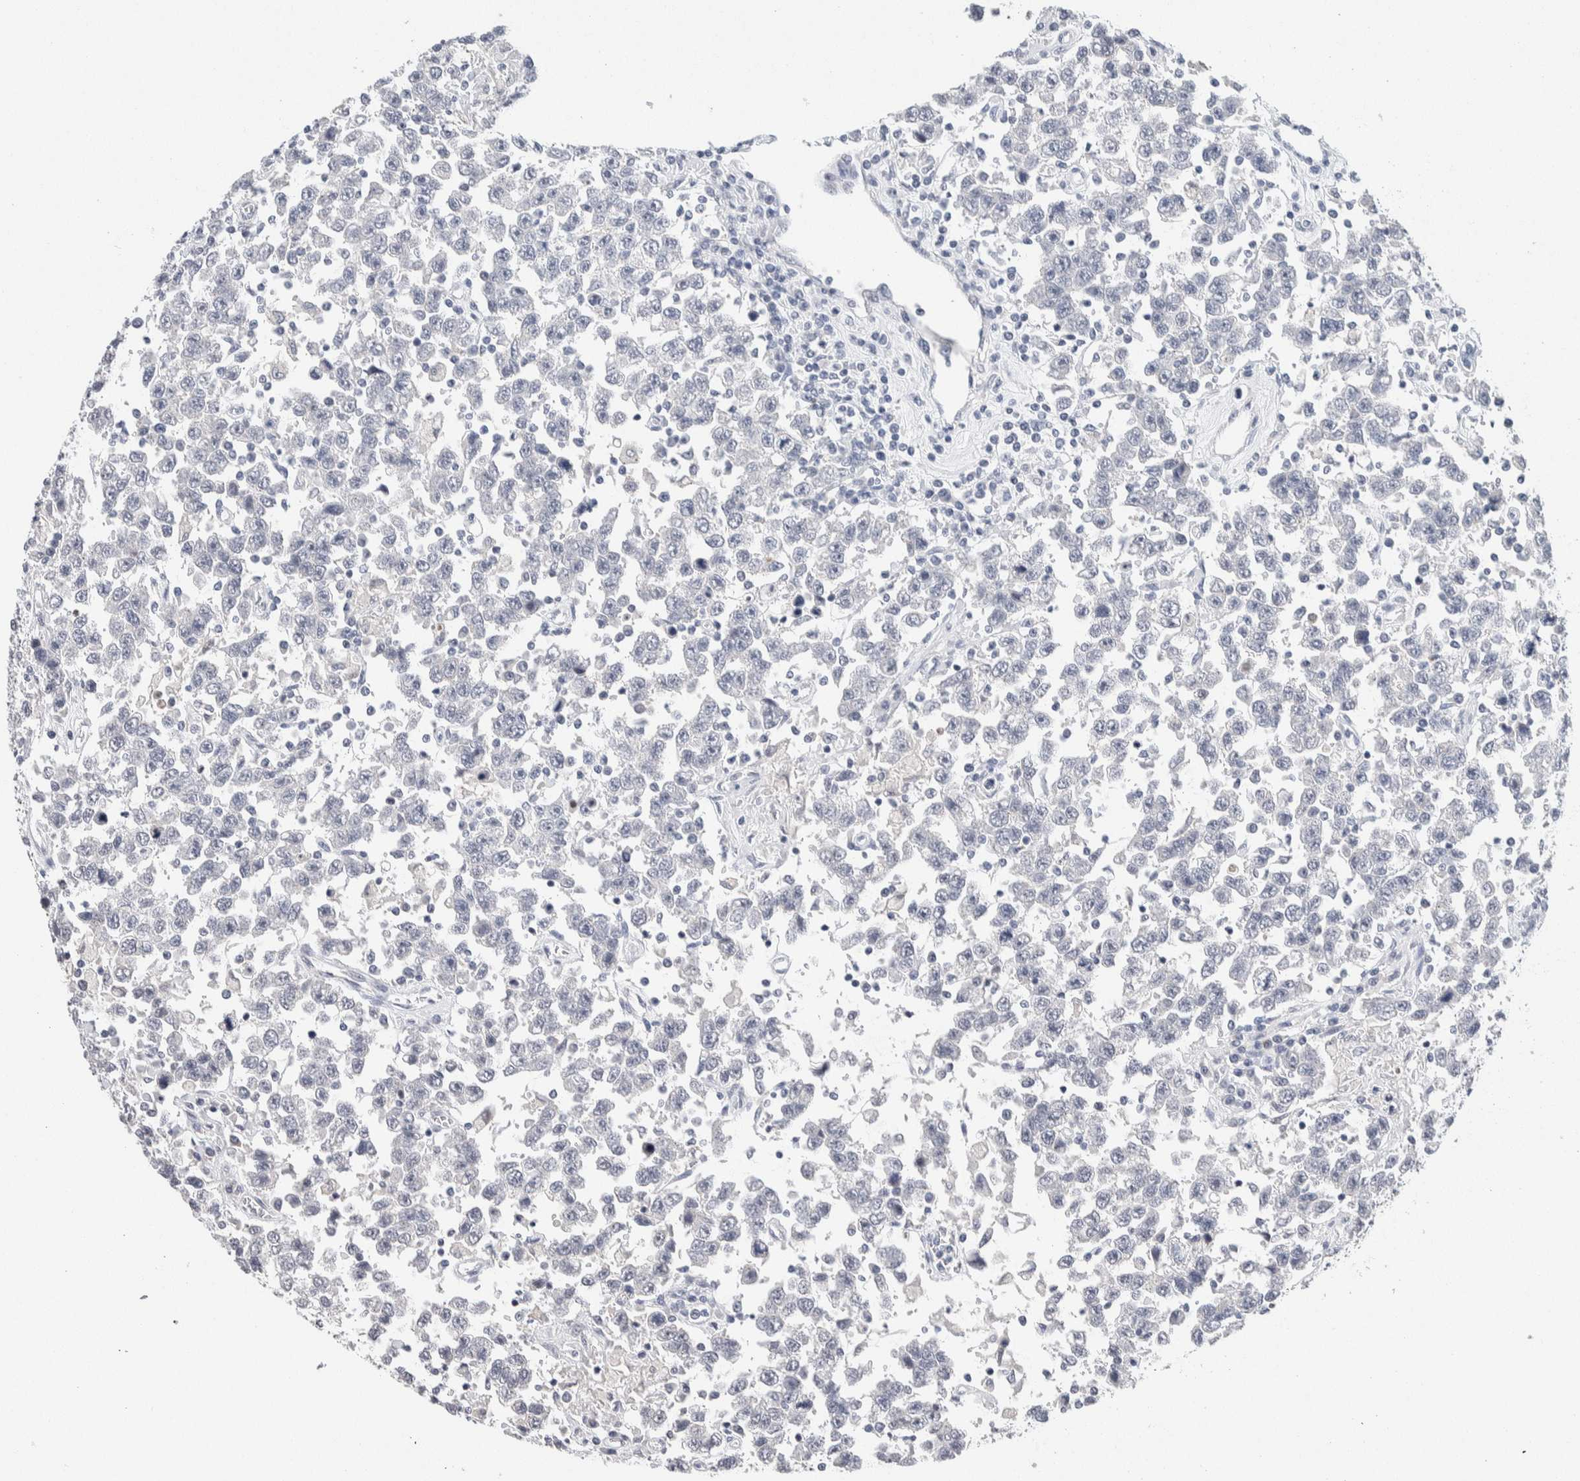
{"staining": {"intensity": "negative", "quantity": "none", "location": "none"}, "tissue": "testis cancer", "cell_type": "Tumor cells", "image_type": "cancer", "snomed": [{"axis": "morphology", "description": "Seminoma, NOS"}, {"axis": "topography", "description": "Testis"}], "caption": "Tumor cells are negative for protein expression in human seminoma (testis).", "gene": "SCN2A", "patient": {"sex": "male", "age": 41}}